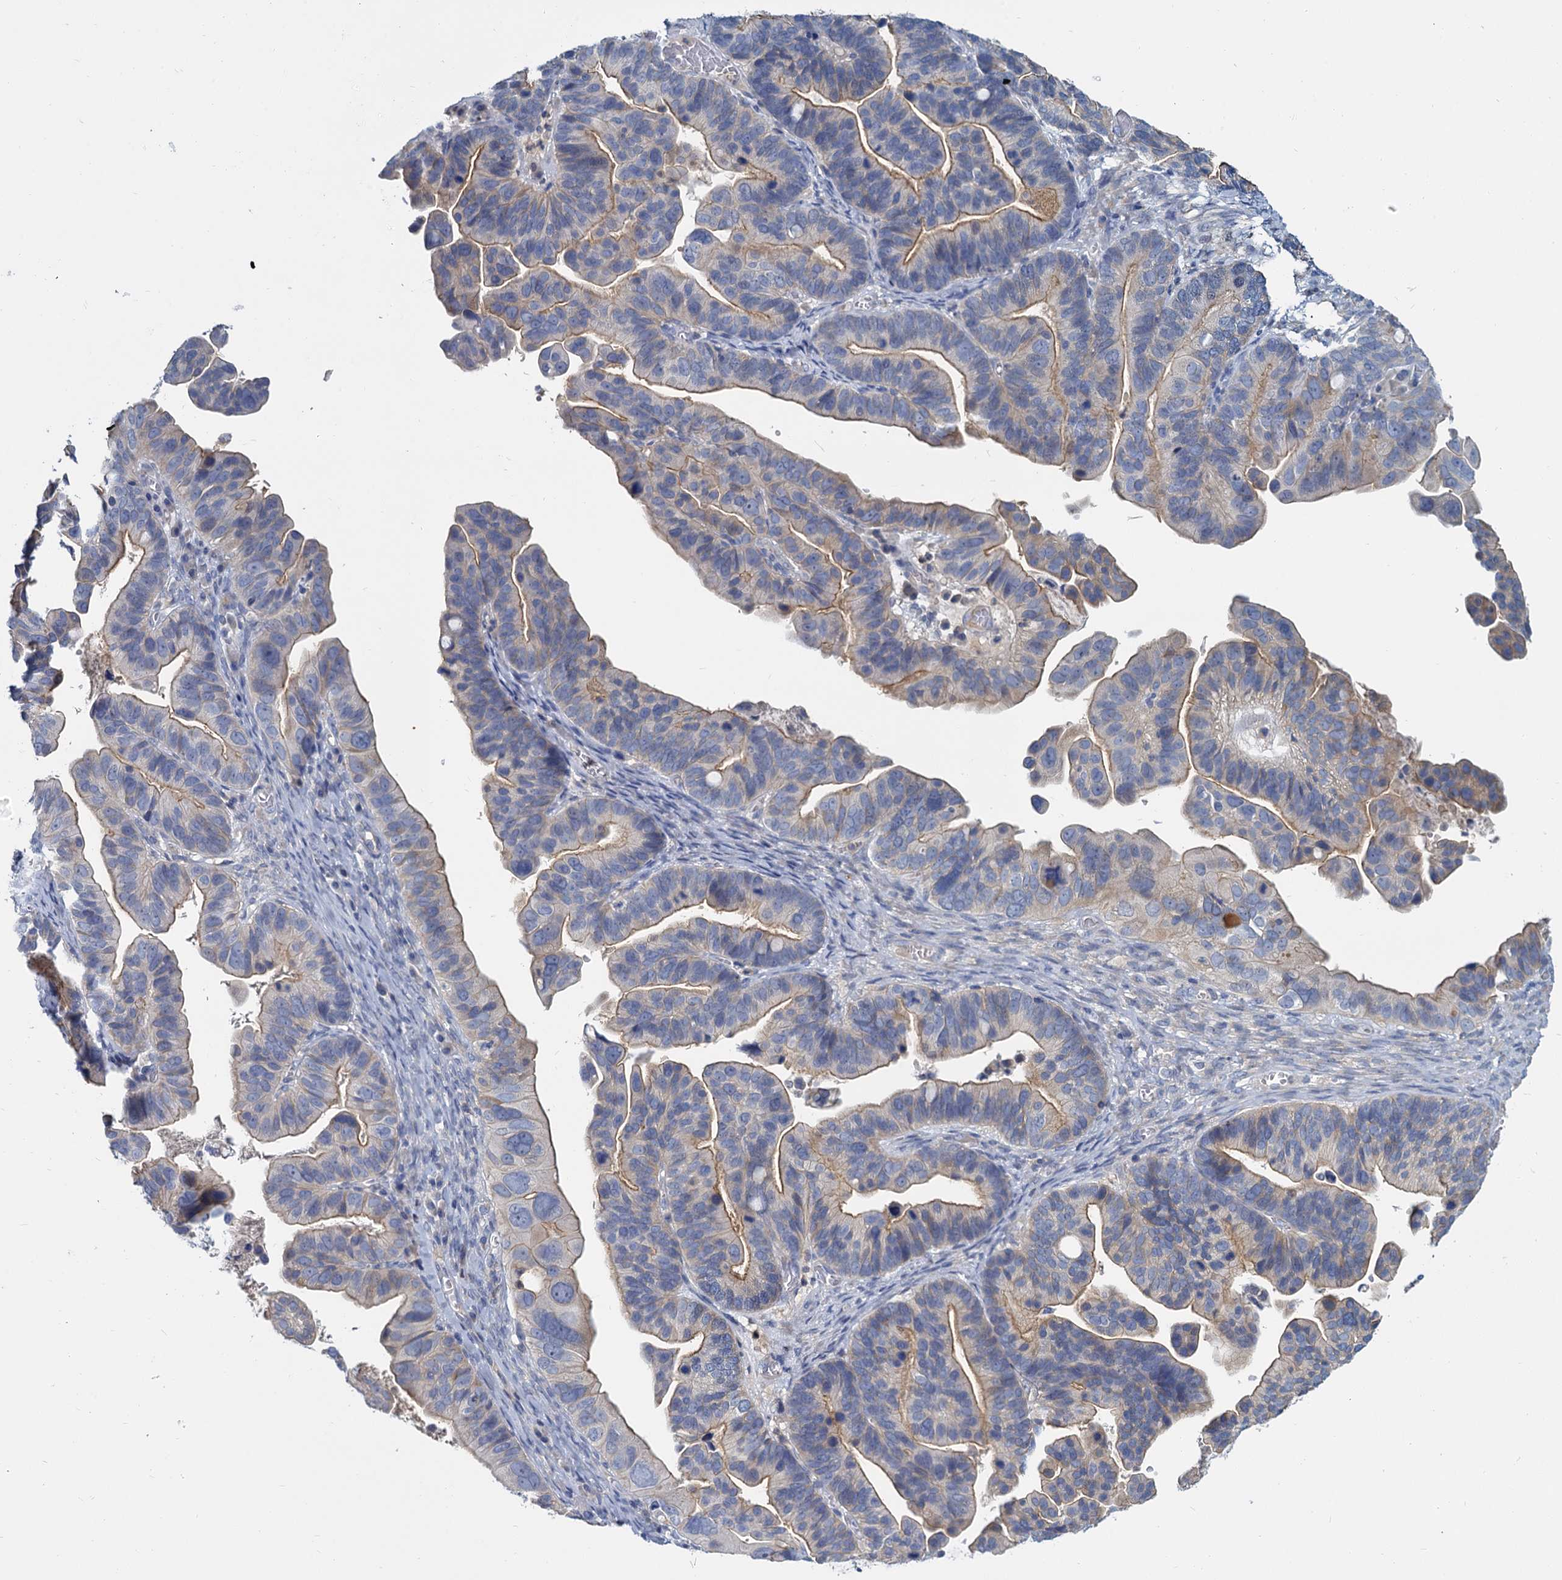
{"staining": {"intensity": "weak", "quantity": ">75%", "location": "cytoplasmic/membranous"}, "tissue": "ovarian cancer", "cell_type": "Tumor cells", "image_type": "cancer", "snomed": [{"axis": "morphology", "description": "Cystadenocarcinoma, serous, NOS"}, {"axis": "topography", "description": "Ovary"}], "caption": "Weak cytoplasmic/membranous expression is identified in approximately >75% of tumor cells in ovarian cancer (serous cystadenocarcinoma).", "gene": "ACSM3", "patient": {"sex": "female", "age": 56}}